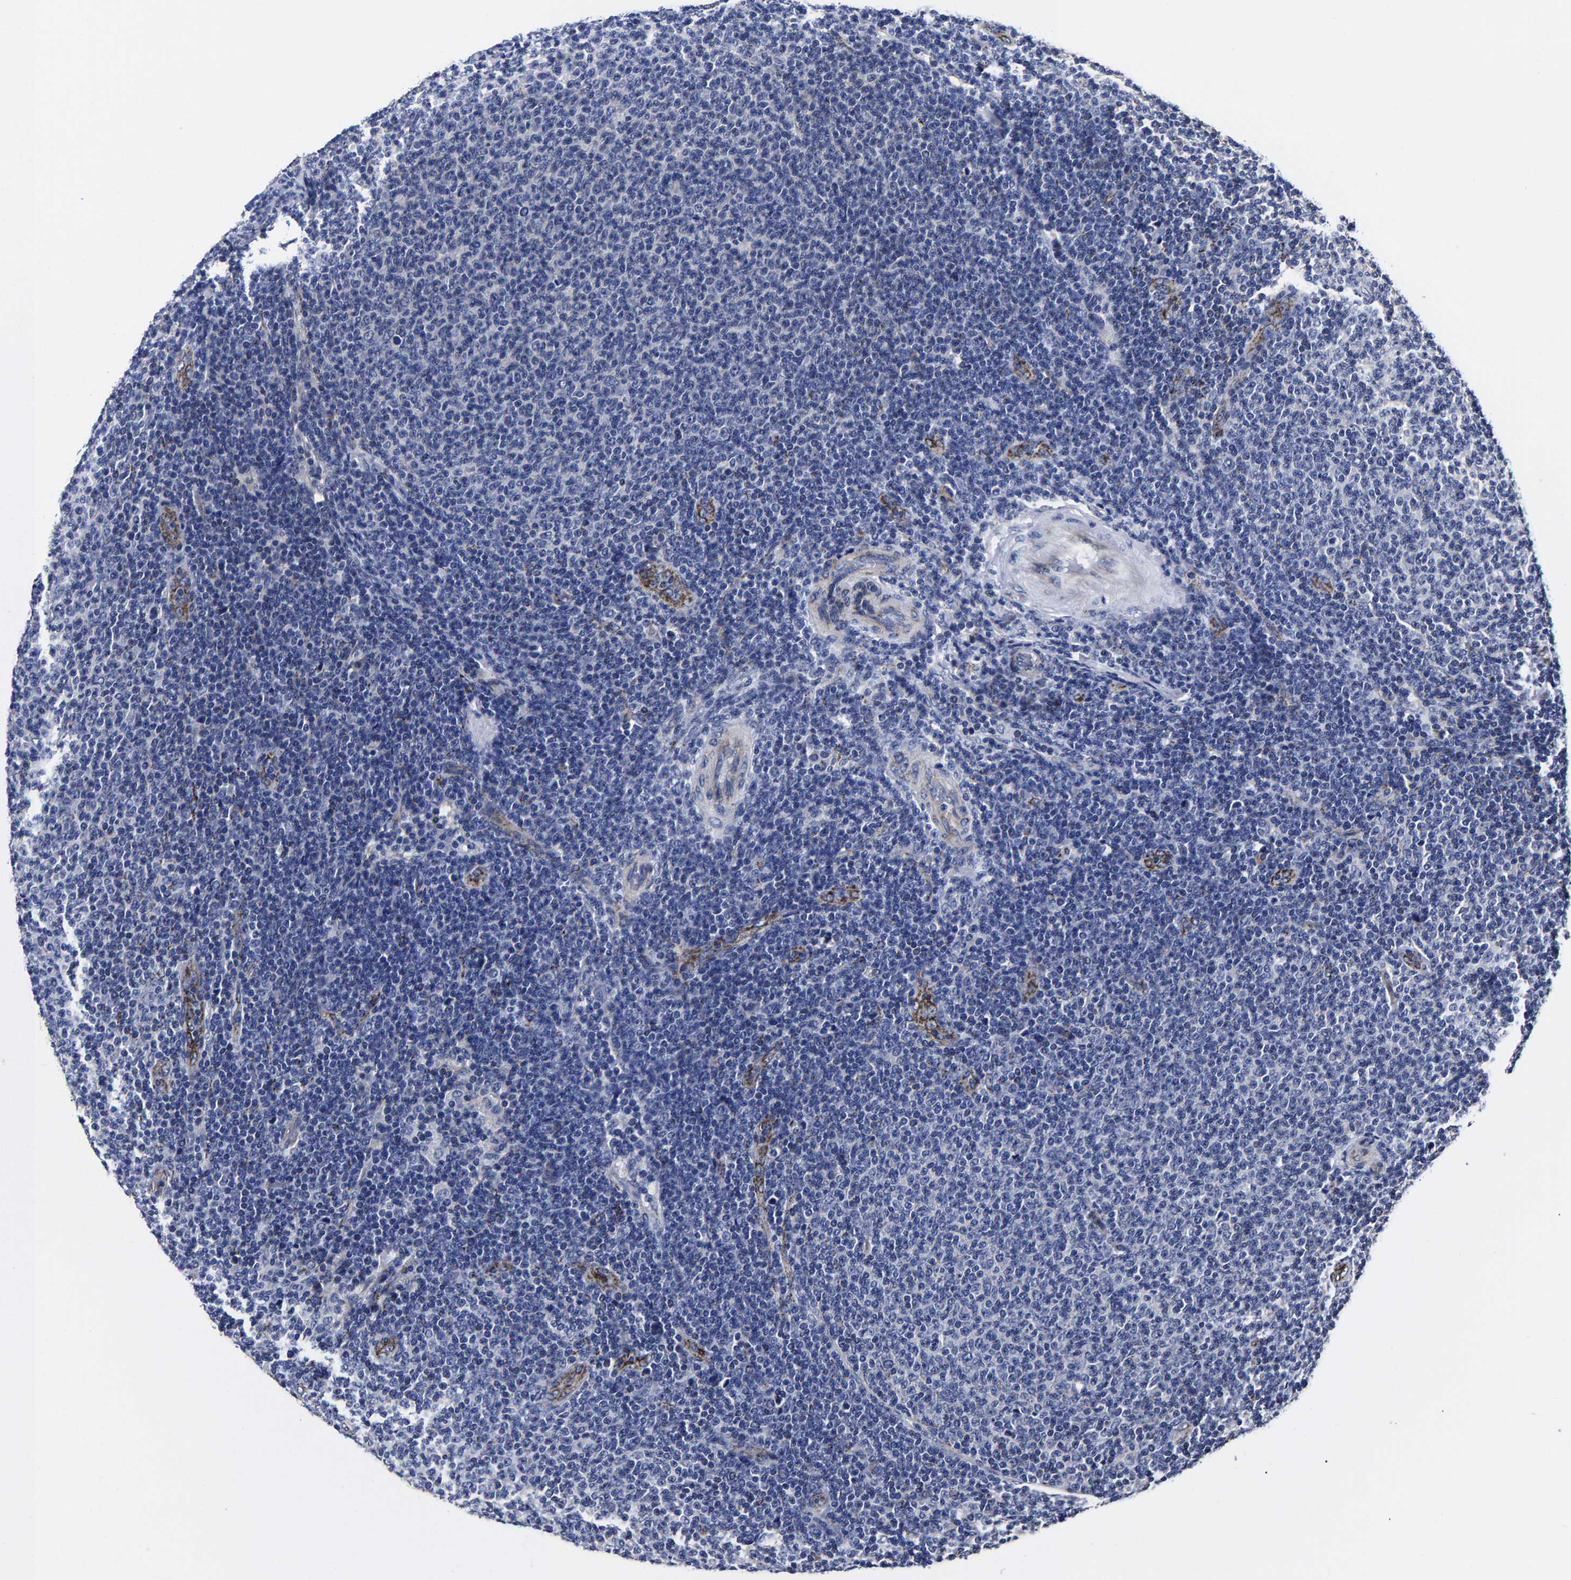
{"staining": {"intensity": "negative", "quantity": "none", "location": "none"}, "tissue": "lymphoma", "cell_type": "Tumor cells", "image_type": "cancer", "snomed": [{"axis": "morphology", "description": "Malignant lymphoma, non-Hodgkin's type, Low grade"}, {"axis": "topography", "description": "Lymph node"}], "caption": "The immunohistochemistry image has no significant positivity in tumor cells of lymphoma tissue.", "gene": "AASS", "patient": {"sex": "male", "age": 66}}